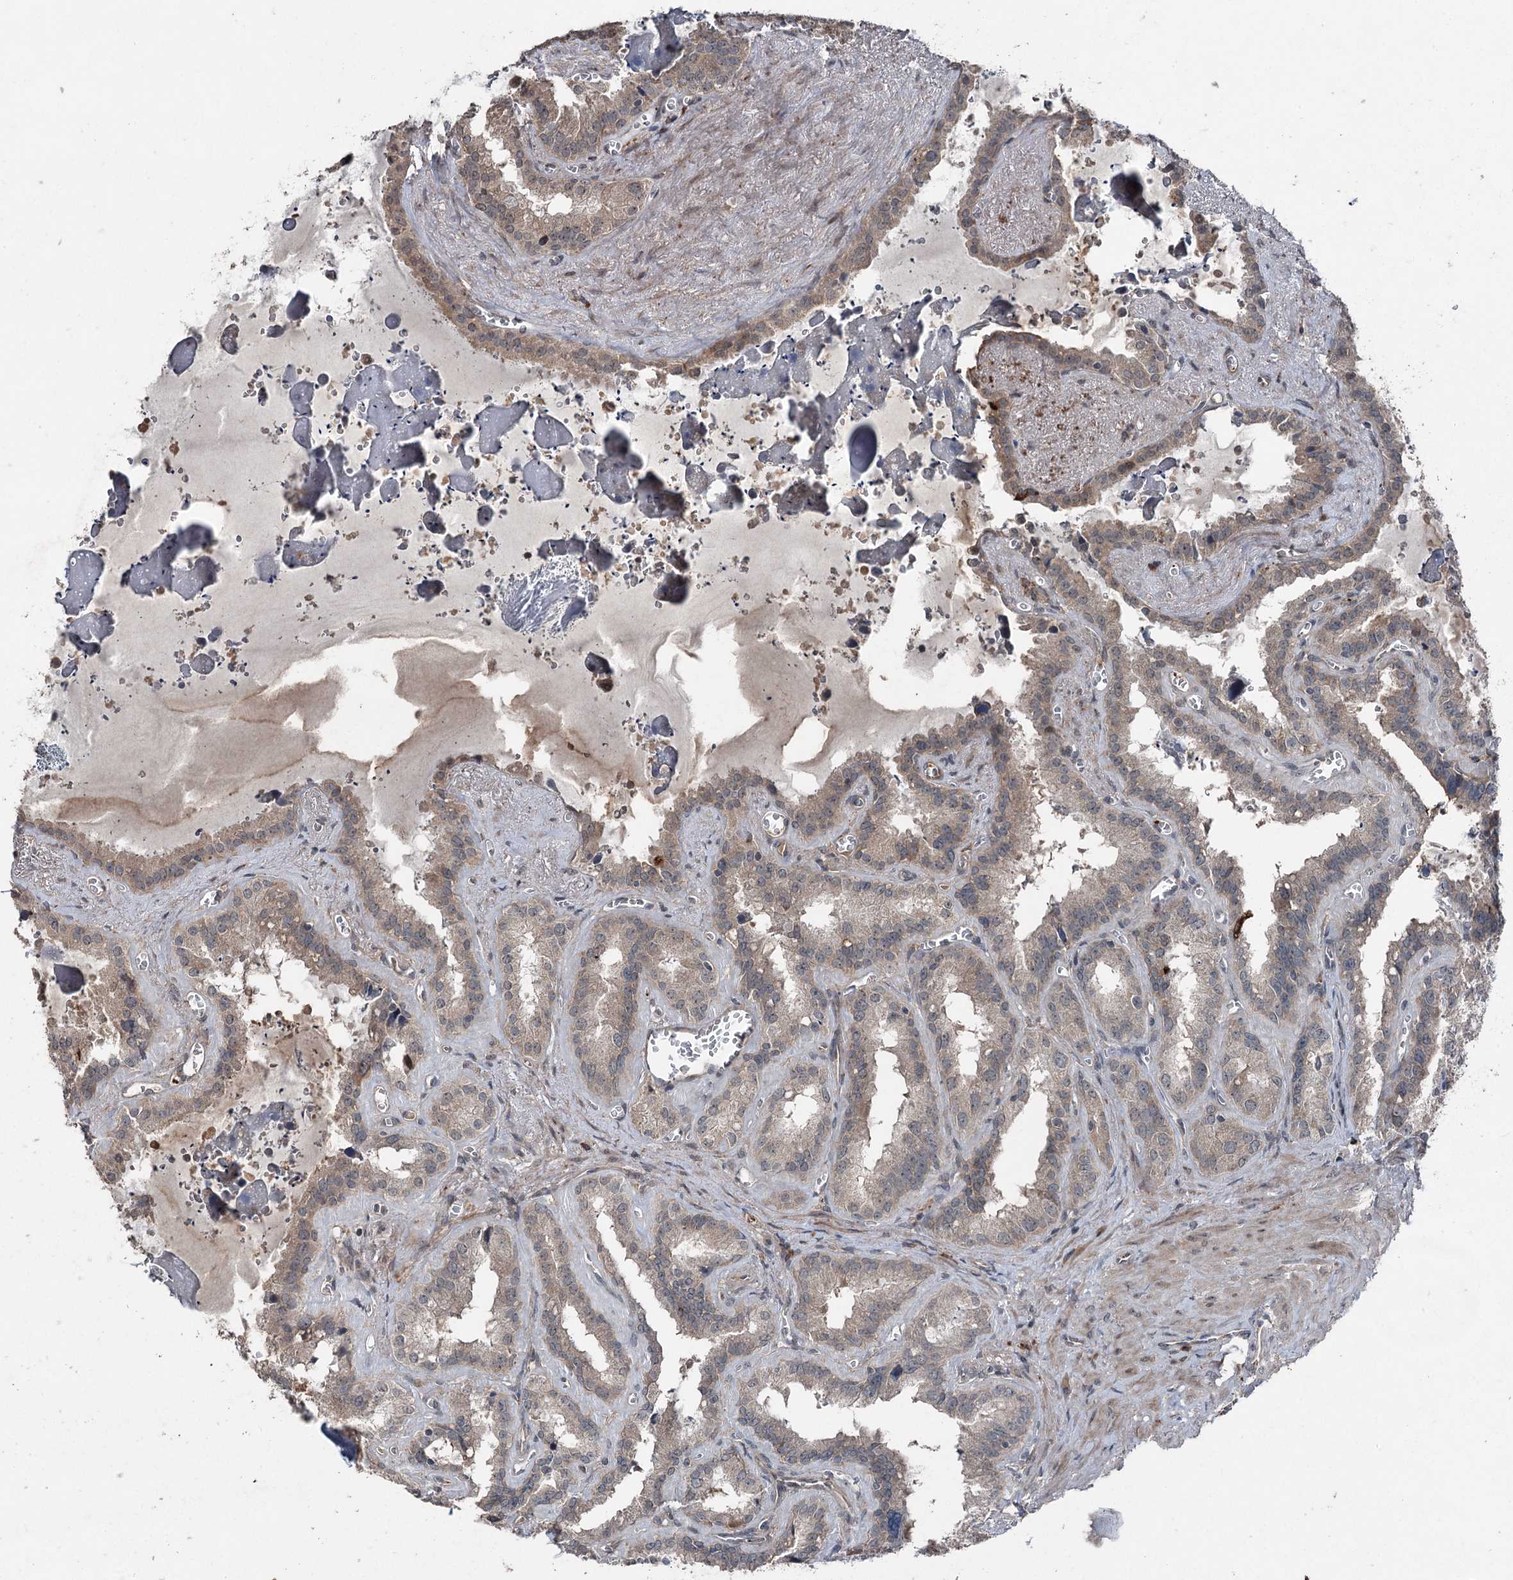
{"staining": {"intensity": "weak", "quantity": "25%-75%", "location": "cytoplasmic/membranous"}, "tissue": "seminal vesicle", "cell_type": "Glandular cells", "image_type": "normal", "snomed": [{"axis": "morphology", "description": "Normal tissue, NOS"}, {"axis": "topography", "description": "Prostate"}, {"axis": "topography", "description": "Seminal veicle"}], "caption": "Immunohistochemistry of normal seminal vesicle exhibits low levels of weak cytoplasmic/membranous positivity in approximately 25%-75% of glandular cells.", "gene": "MAPK8IP2", "patient": {"sex": "male", "age": 59}}